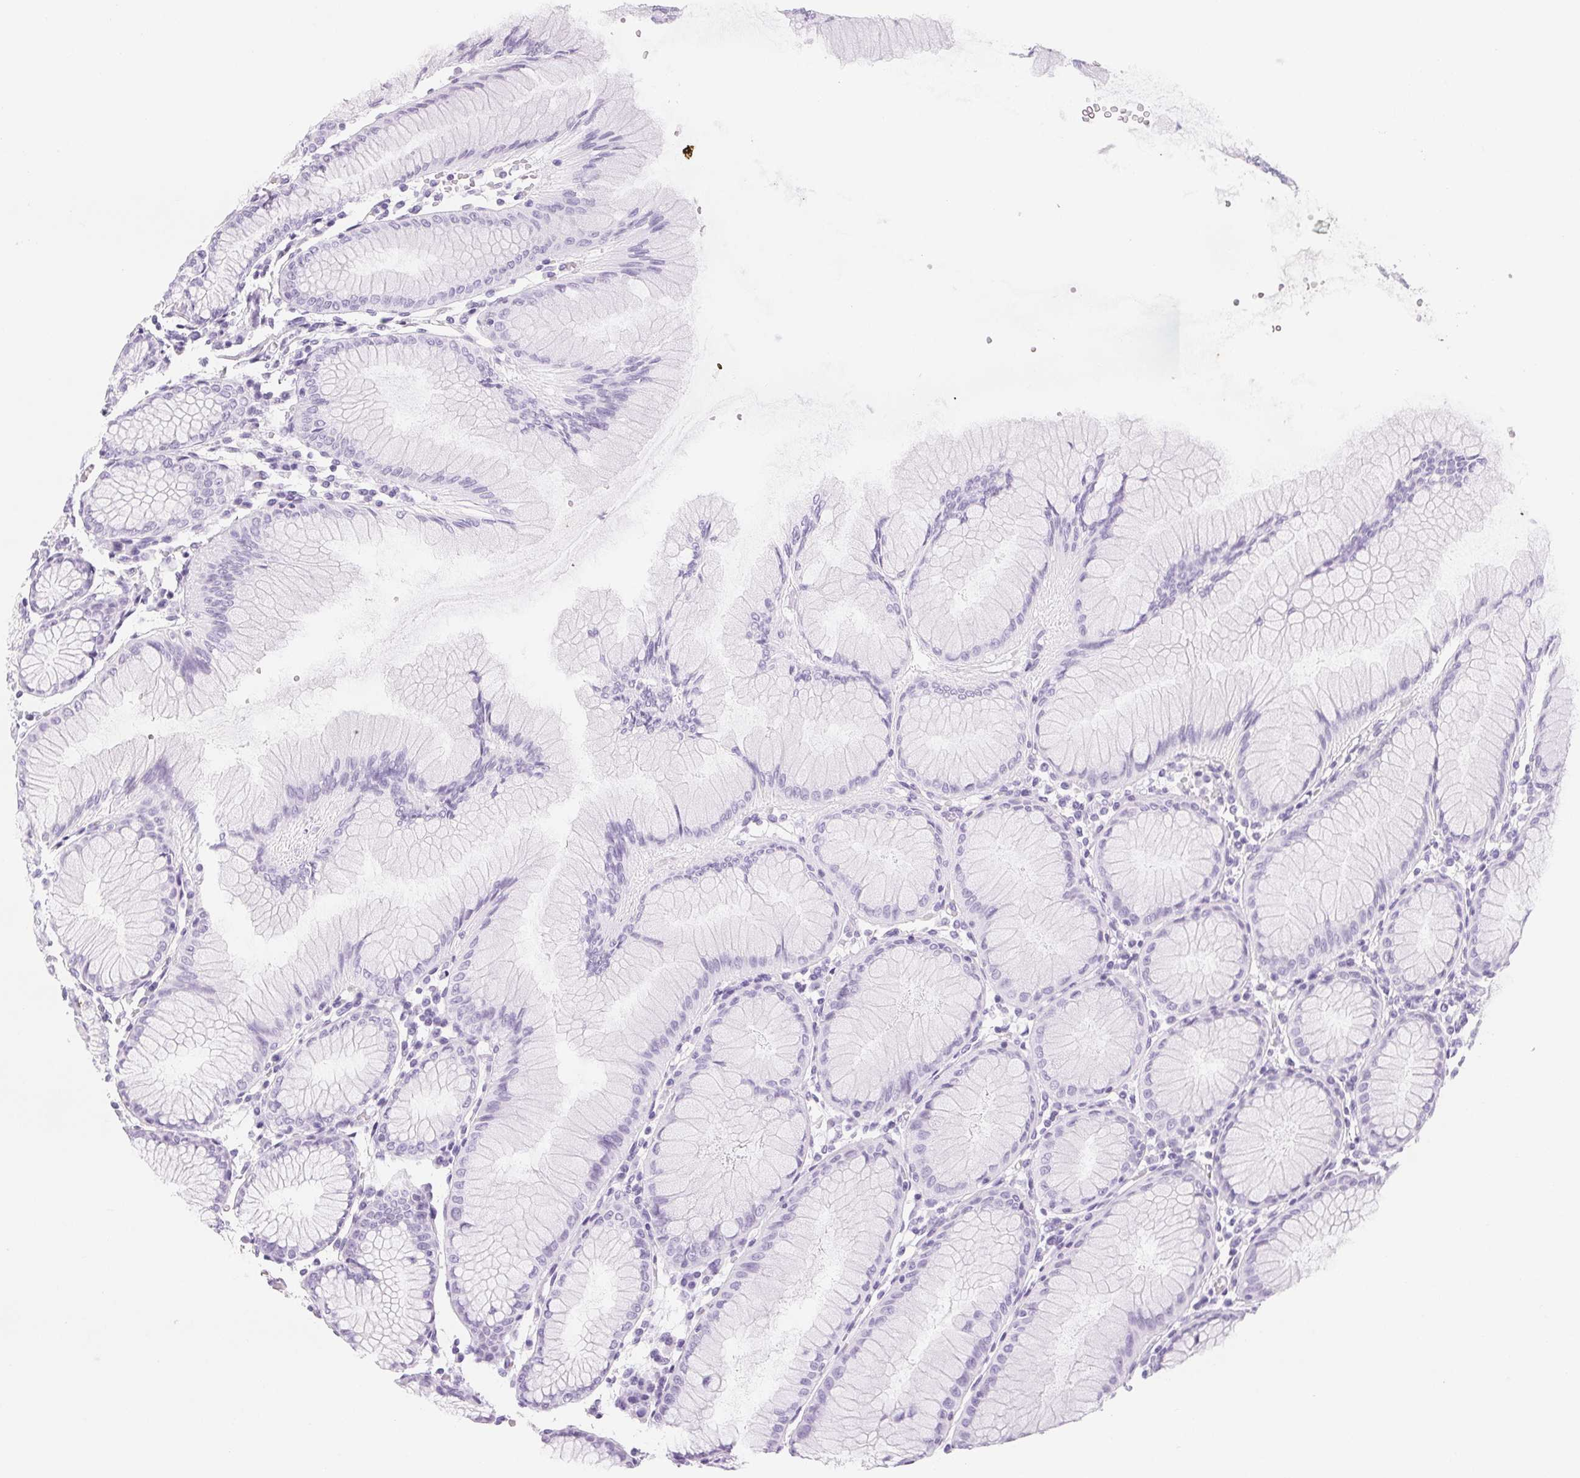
{"staining": {"intensity": "negative", "quantity": "none", "location": "none"}, "tissue": "stomach", "cell_type": "Glandular cells", "image_type": "normal", "snomed": [{"axis": "morphology", "description": "Normal tissue, NOS"}, {"axis": "topography", "description": "Stomach"}], "caption": "Immunohistochemistry (IHC) image of normal stomach: stomach stained with DAB (3,3'-diaminobenzidine) demonstrates no significant protein positivity in glandular cells. (Immunohistochemistry (IHC), brightfield microscopy, high magnification).", "gene": "CD69", "patient": {"sex": "female", "age": 57}}